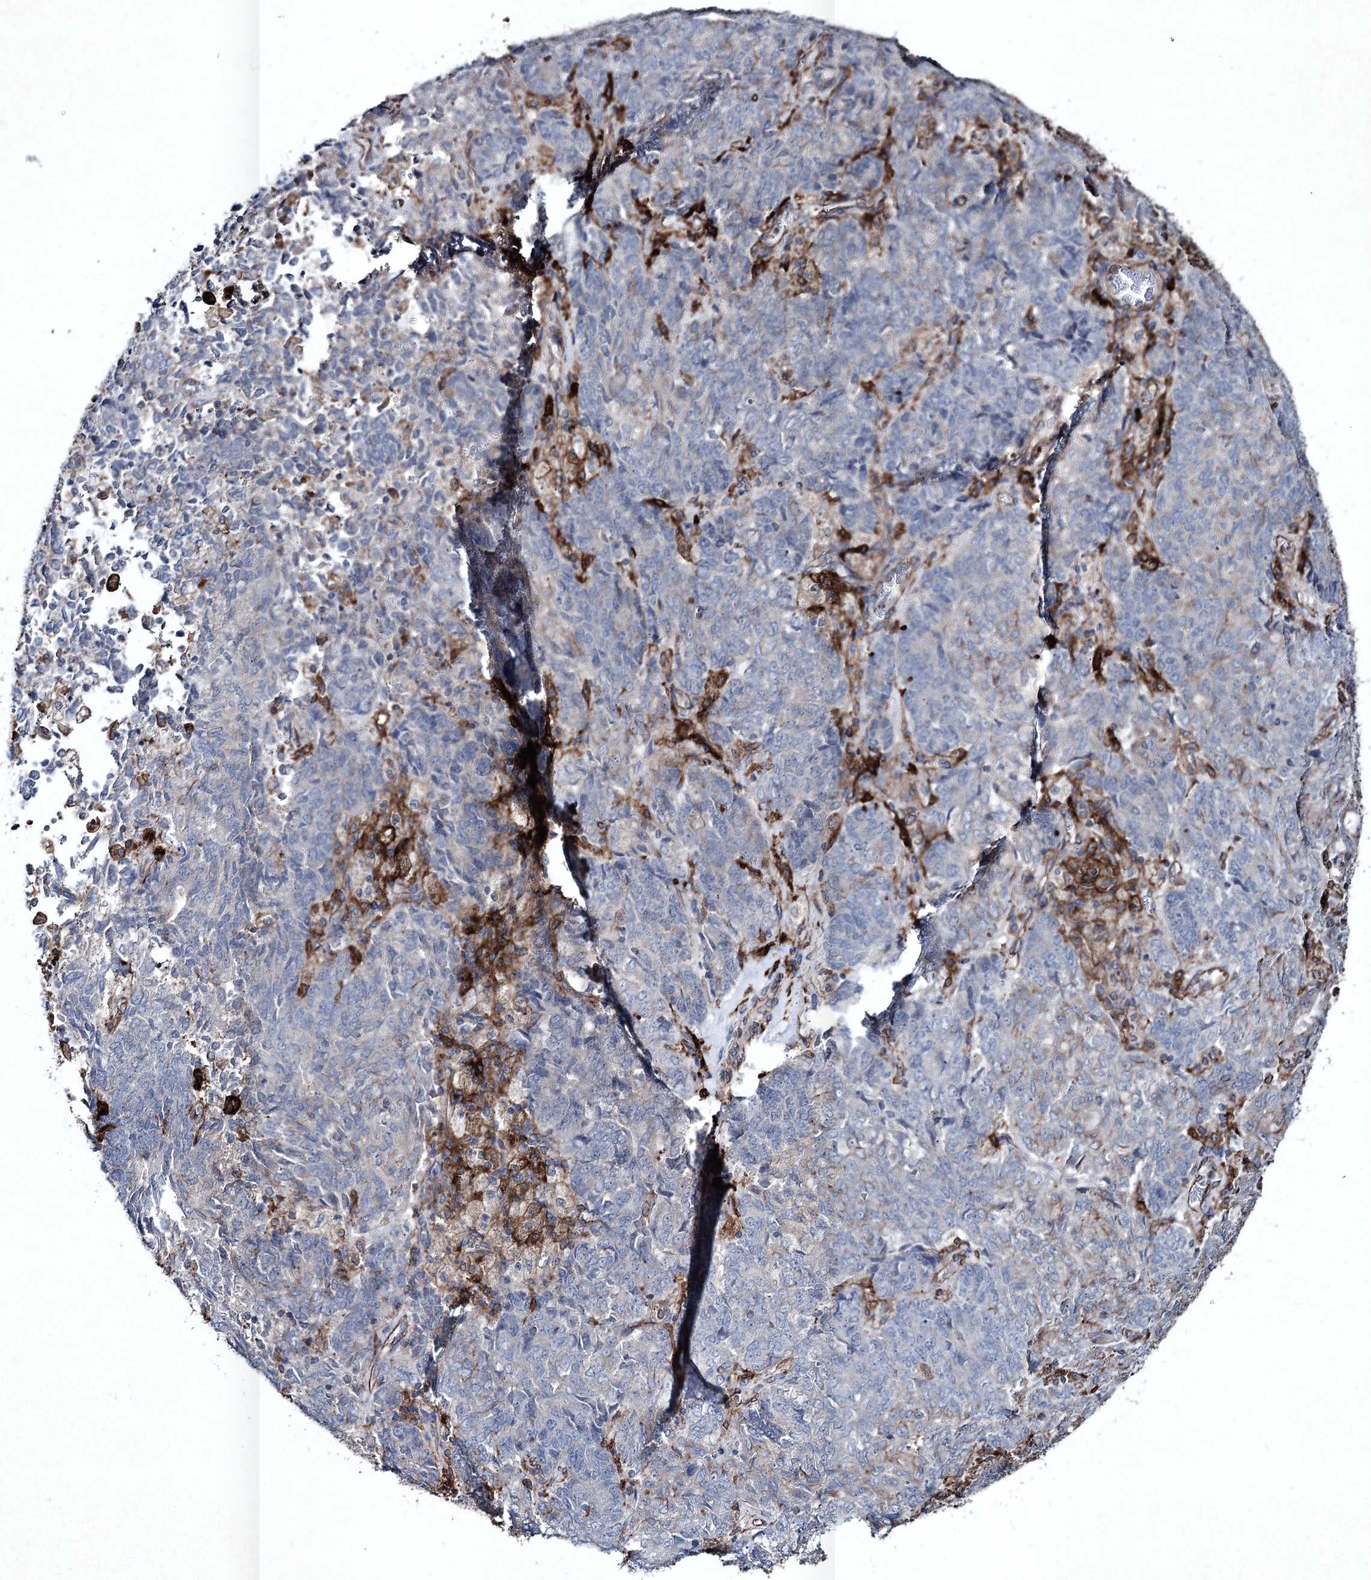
{"staining": {"intensity": "negative", "quantity": "none", "location": "none"}, "tissue": "endometrial cancer", "cell_type": "Tumor cells", "image_type": "cancer", "snomed": [{"axis": "morphology", "description": "Adenocarcinoma, NOS"}, {"axis": "topography", "description": "Endometrium"}], "caption": "The immunohistochemistry micrograph has no significant positivity in tumor cells of endometrial cancer (adenocarcinoma) tissue.", "gene": "CLEC4M", "patient": {"sex": "female", "age": 80}}